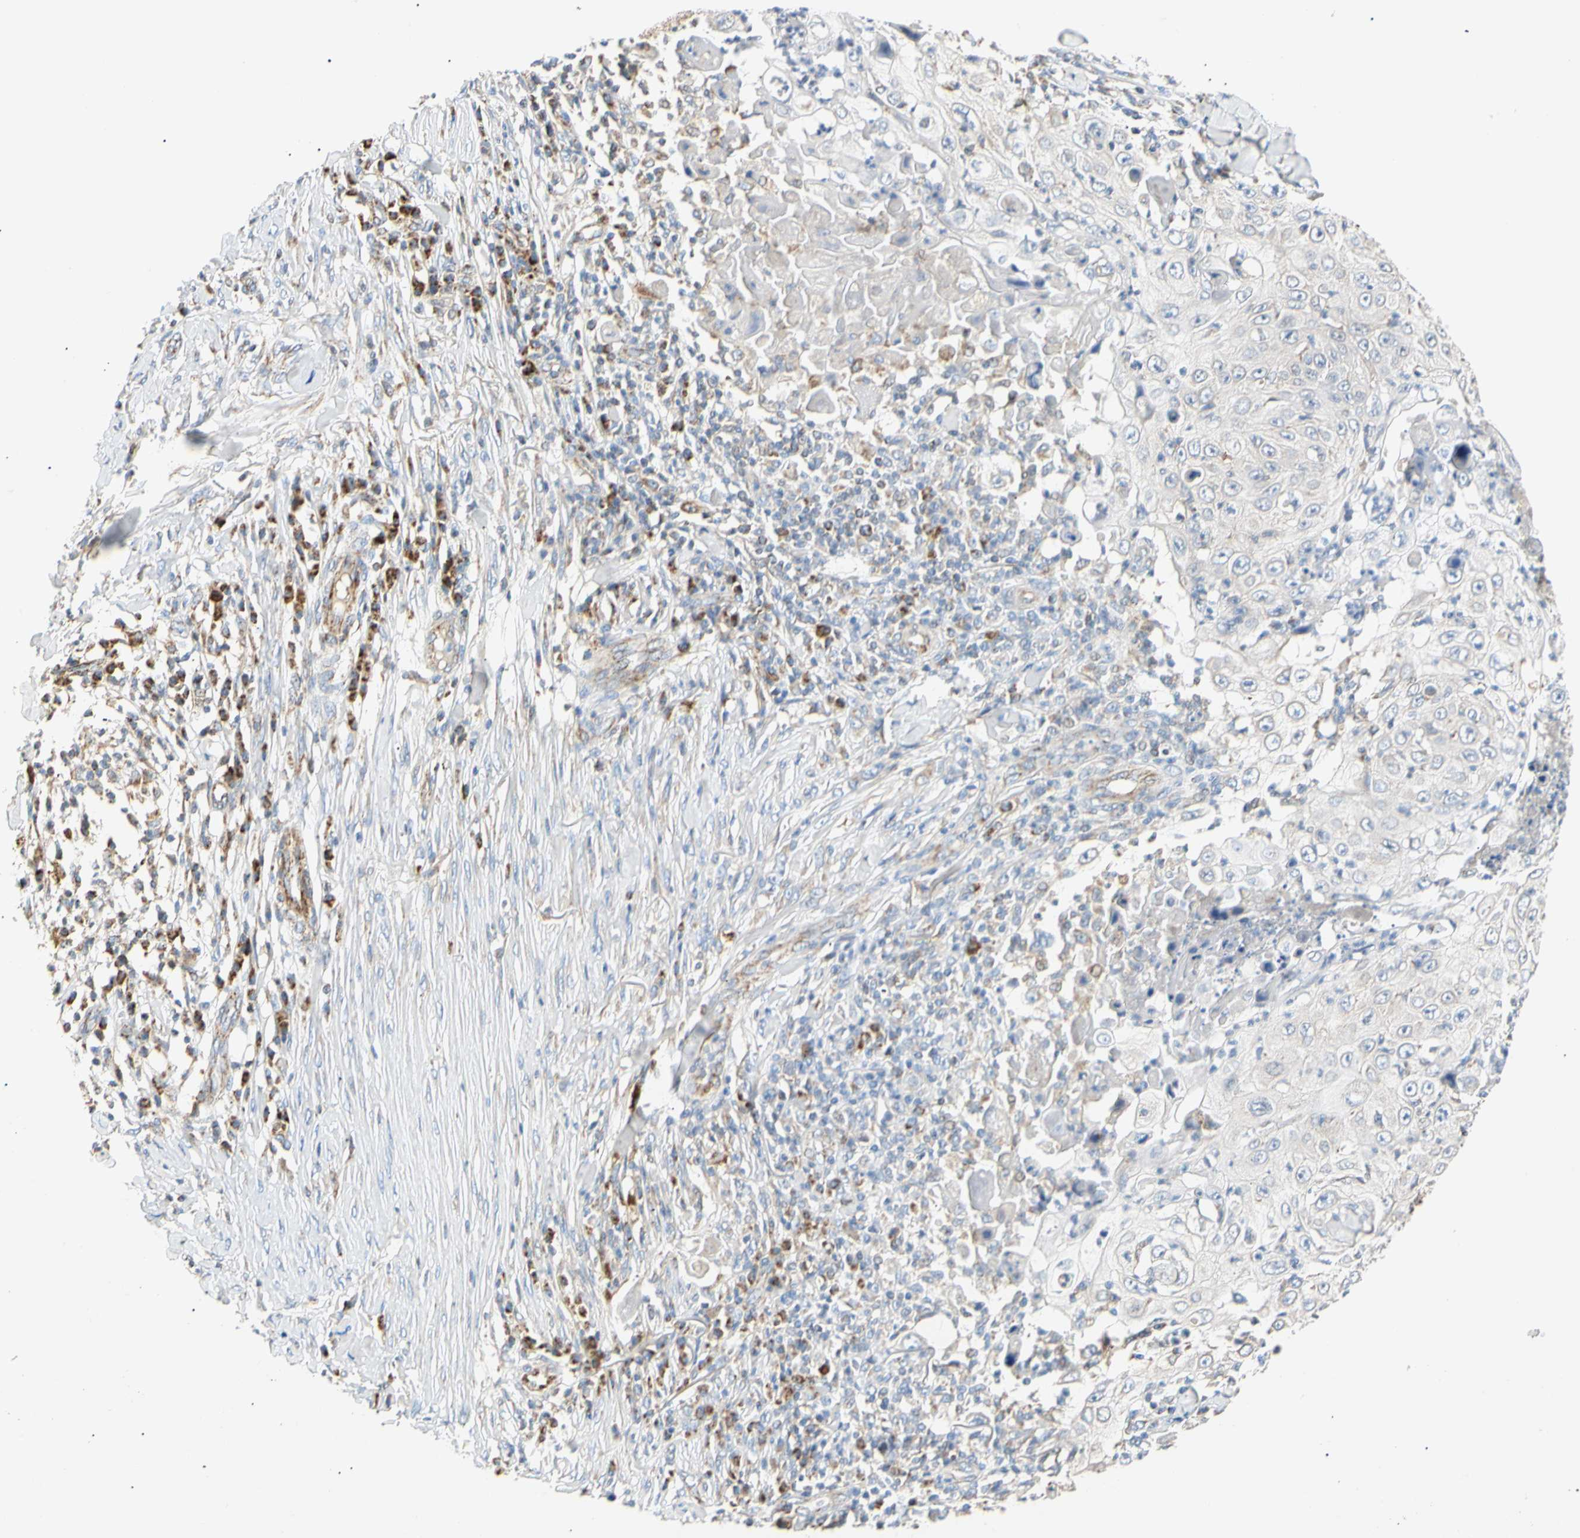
{"staining": {"intensity": "negative", "quantity": "none", "location": "none"}, "tissue": "skin cancer", "cell_type": "Tumor cells", "image_type": "cancer", "snomed": [{"axis": "morphology", "description": "Squamous cell carcinoma, NOS"}, {"axis": "topography", "description": "Skin"}], "caption": "IHC of squamous cell carcinoma (skin) reveals no positivity in tumor cells.", "gene": "ACAT1", "patient": {"sex": "male", "age": 86}}